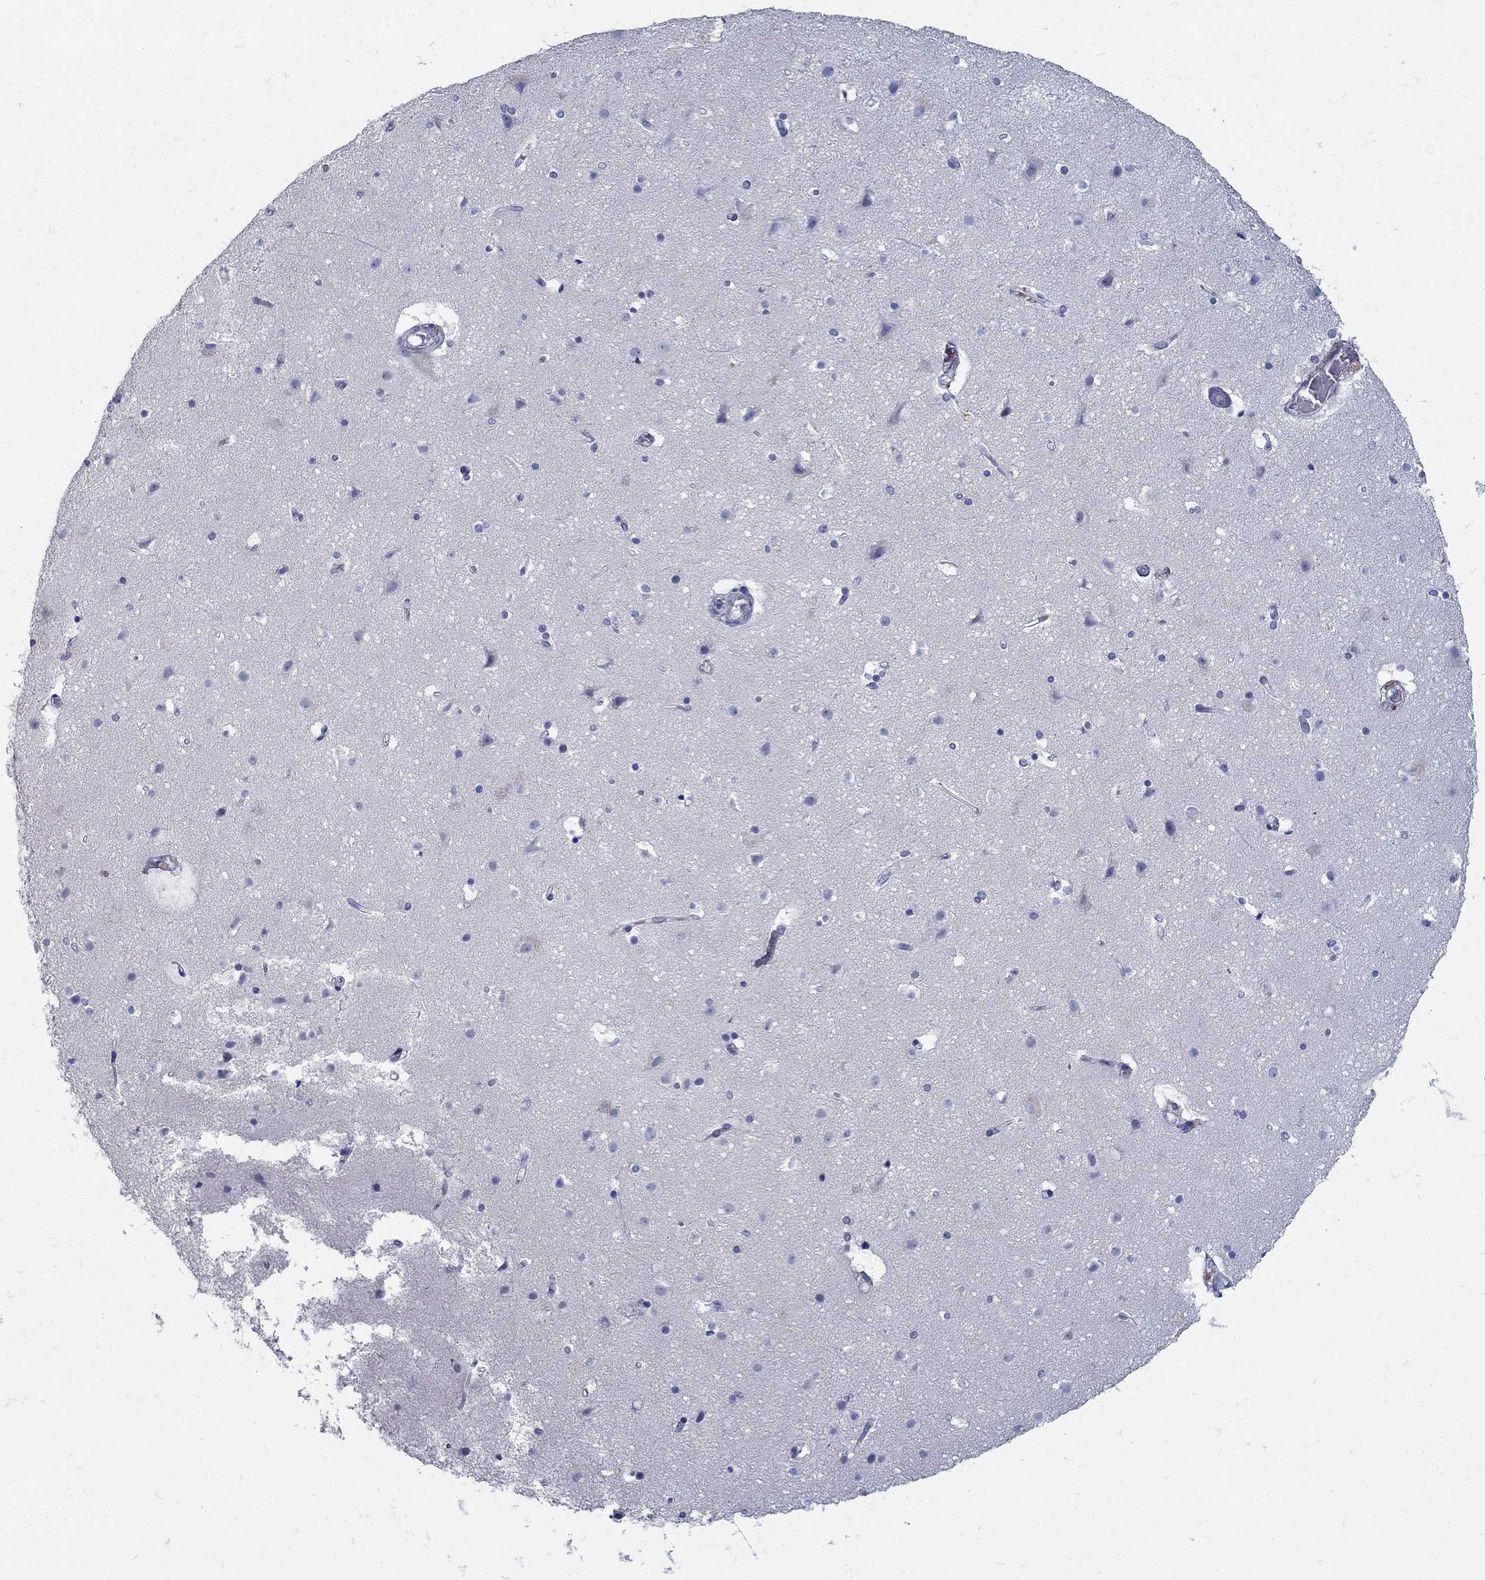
{"staining": {"intensity": "negative", "quantity": "none", "location": "none"}, "tissue": "cerebral cortex", "cell_type": "Endothelial cells", "image_type": "normal", "snomed": [{"axis": "morphology", "description": "Normal tissue, NOS"}, {"axis": "topography", "description": "Cerebral cortex"}], "caption": "There is no significant expression in endothelial cells of cerebral cortex. (Brightfield microscopy of DAB (3,3'-diaminobenzidine) immunohistochemistry at high magnification).", "gene": "TGM4", "patient": {"sex": "female", "age": 52}}